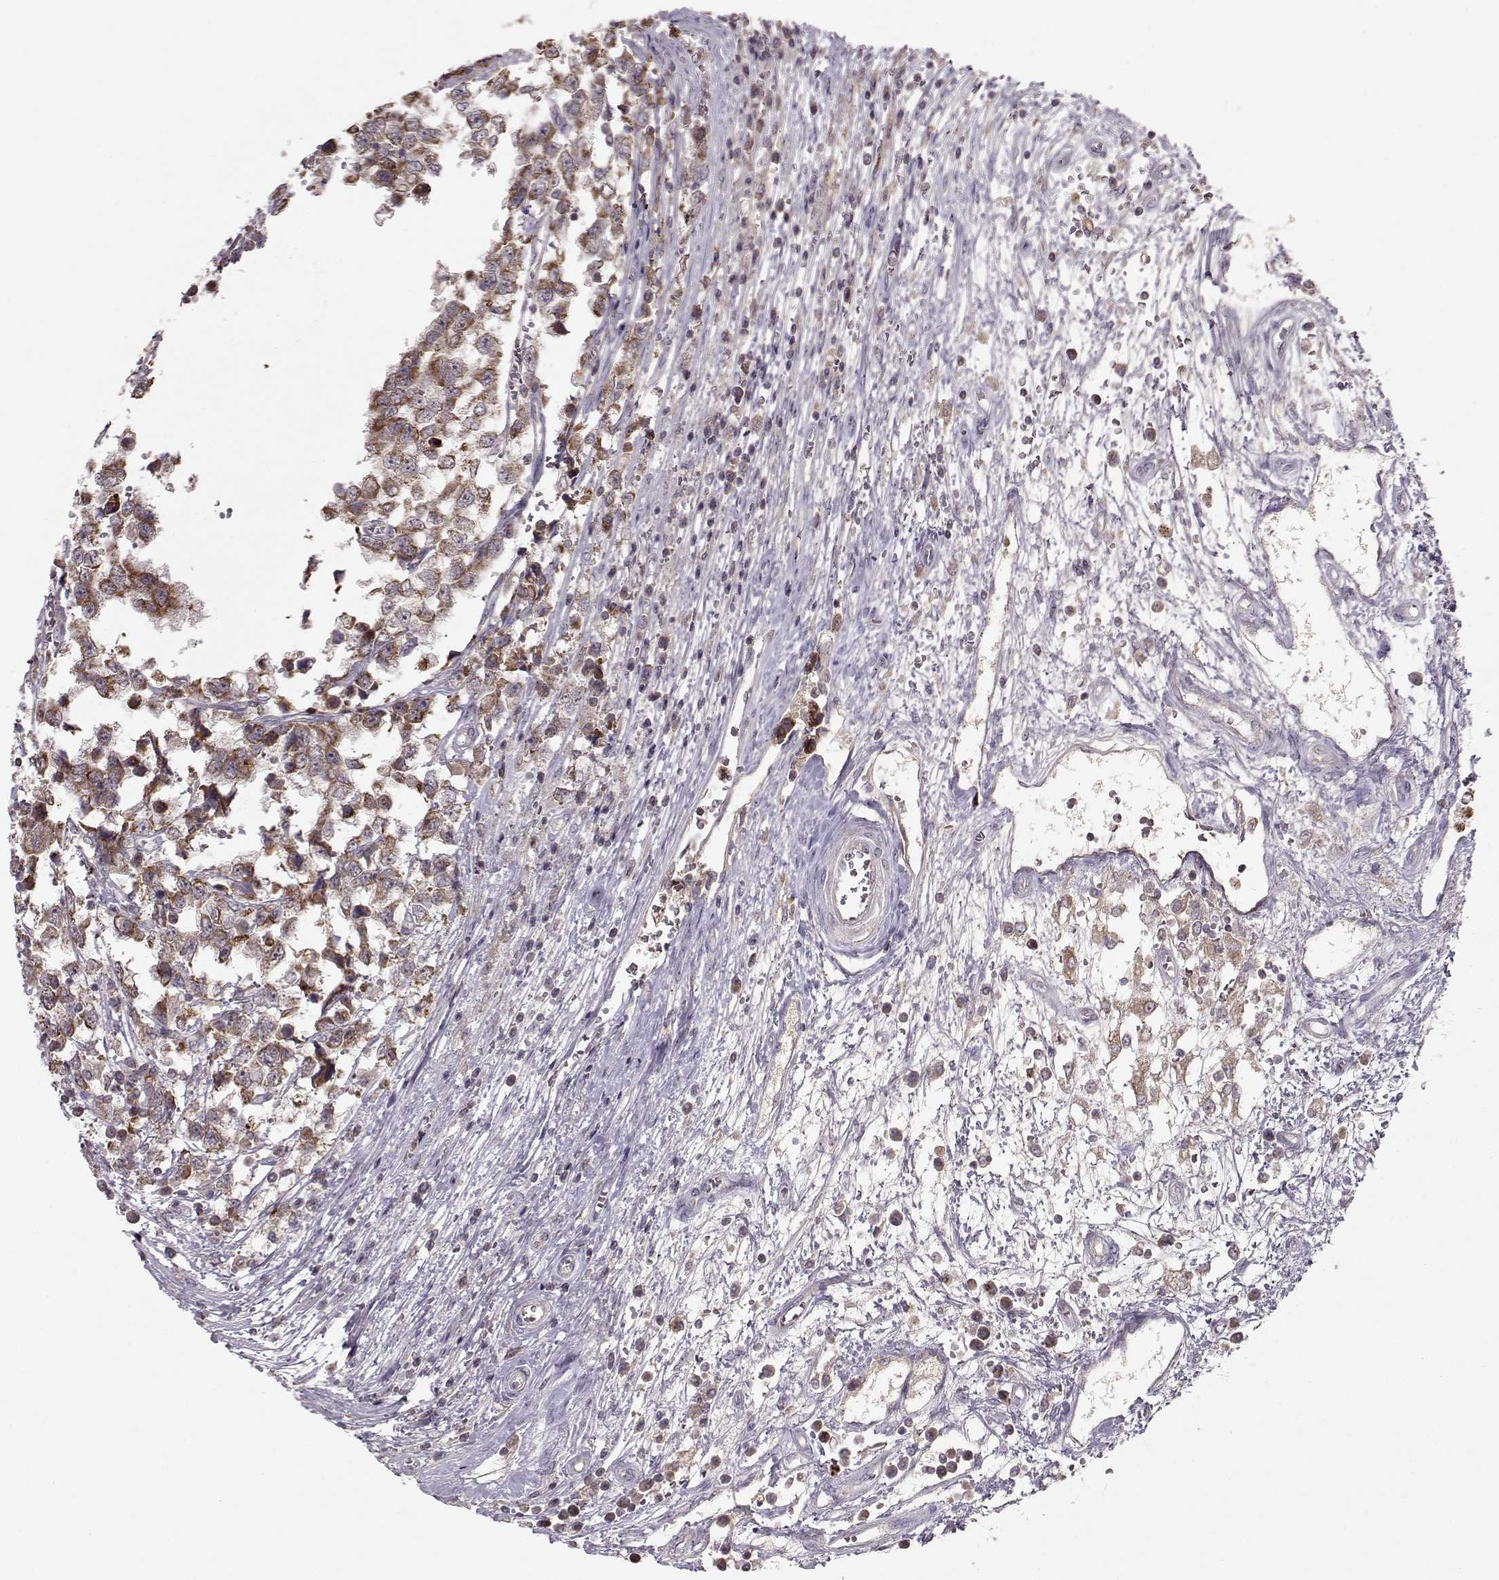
{"staining": {"intensity": "moderate", "quantity": ">75%", "location": "cytoplasmic/membranous"}, "tissue": "testis cancer", "cell_type": "Tumor cells", "image_type": "cancer", "snomed": [{"axis": "morphology", "description": "Normal tissue, NOS"}, {"axis": "morphology", "description": "Seminoma, NOS"}, {"axis": "topography", "description": "Testis"}, {"axis": "topography", "description": "Epididymis"}], "caption": "A high-resolution image shows IHC staining of testis cancer (seminoma), which demonstrates moderate cytoplasmic/membranous expression in about >75% of tumor cells.", "gene": "CMTM3", "patient": {"sex": "male", "age": 34}}